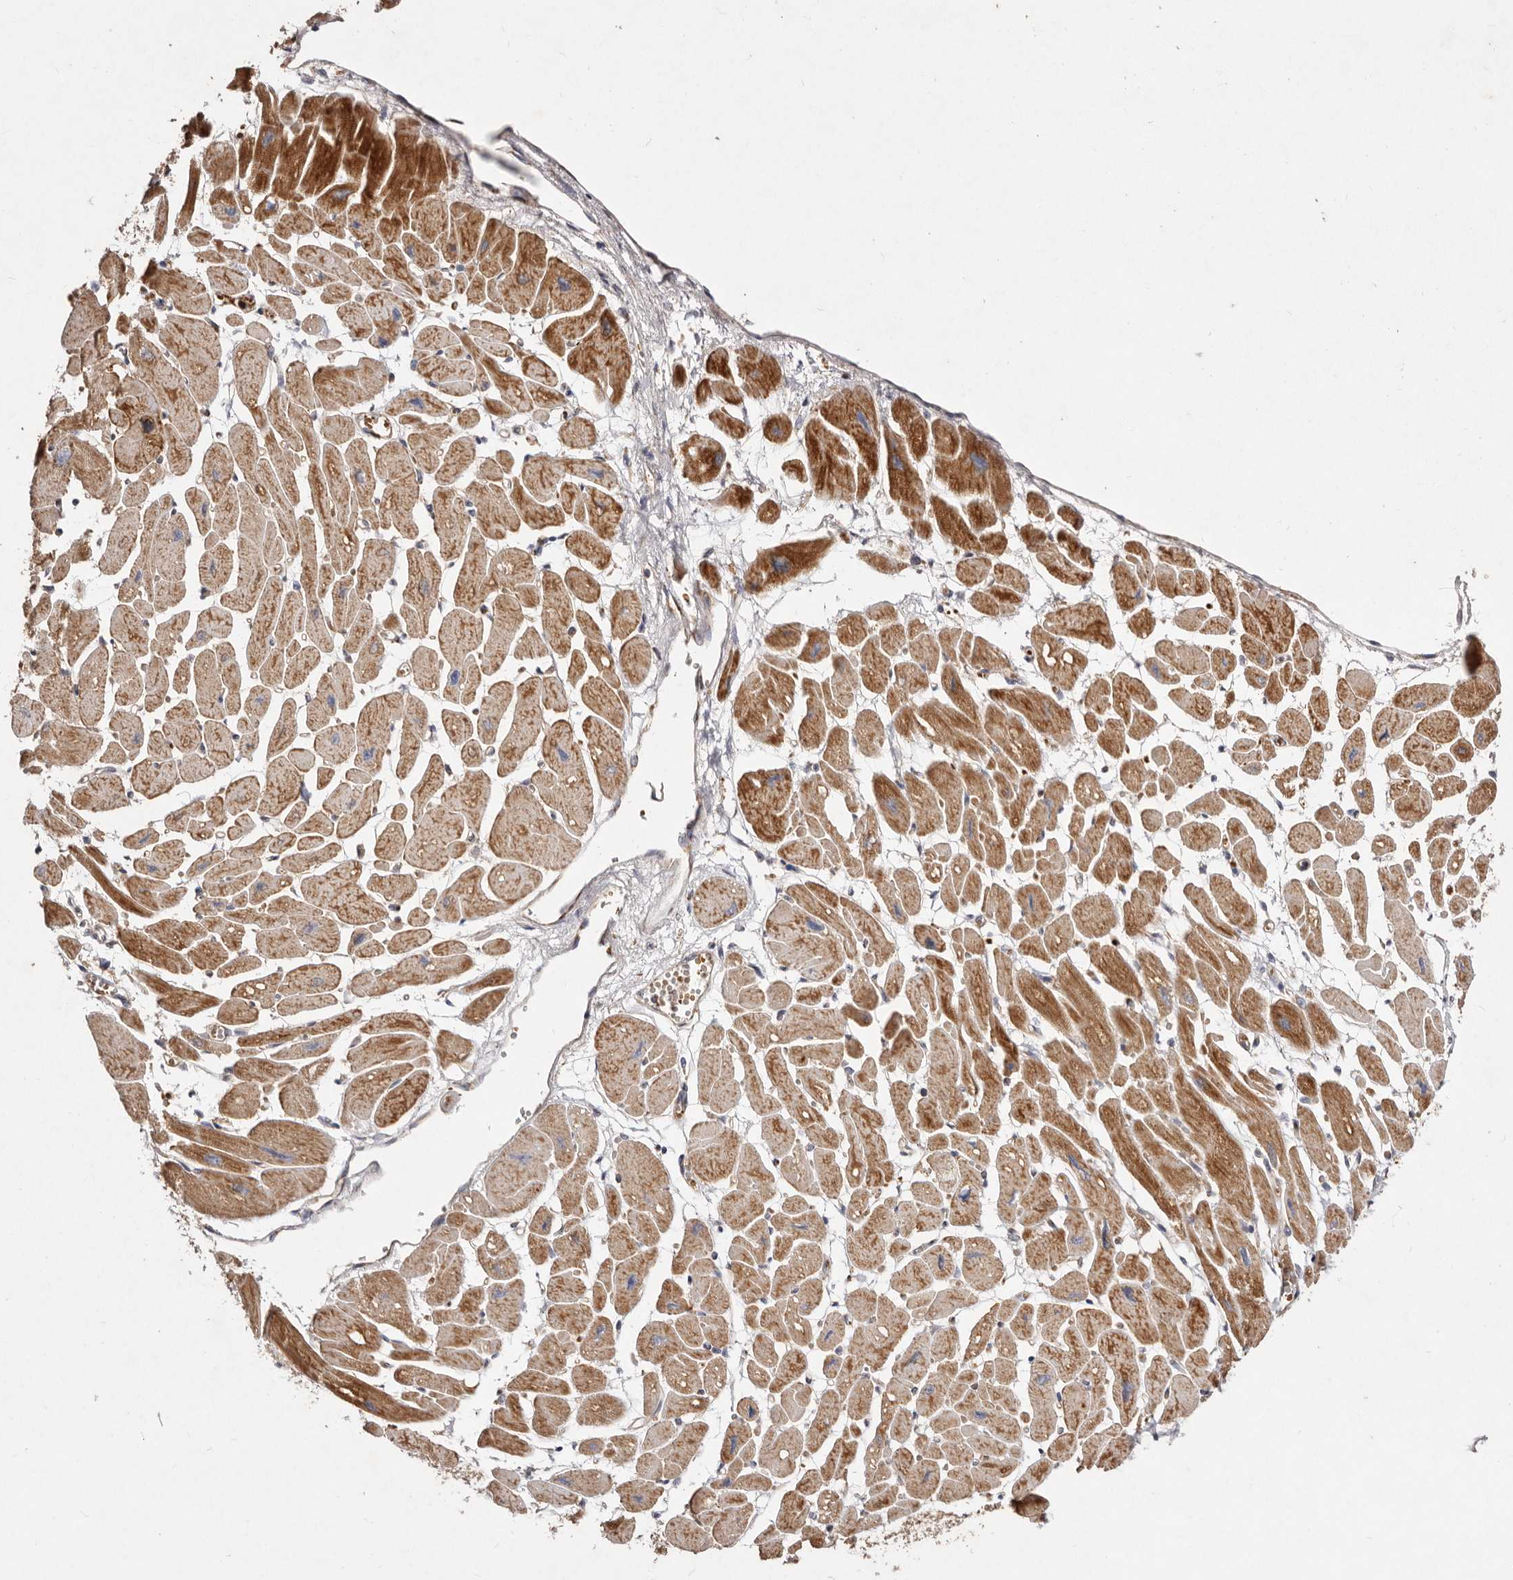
{"staining": {"intensity": "moderate", "quantity": ">75%", "location": "cytoplasmic/membranous"}, "tissue": "heart muscle", "cell_type": "Cardiomyocytes", "image_type": "normal", "snomed": [{"axis": "morphology", "description": "Normal tissue, NOS"}, {"axis": "topography", "description": "Heart"}], "caption": "A high-resolution image shows immunohistochemistry staining of benign heart muscle, which displays moderate cytoplasmic/membranous positivity in about >75% of cardiomyocytes. The staining was performed using DAB (3,3'-diaminobenzidine) to visualize the protein expression in brown, while the nuclei were stained in blue with hematoxylin (Magnification: 20x).", "gene": "SLC25A20", "patient": {"sex": "female", "age": 54}}